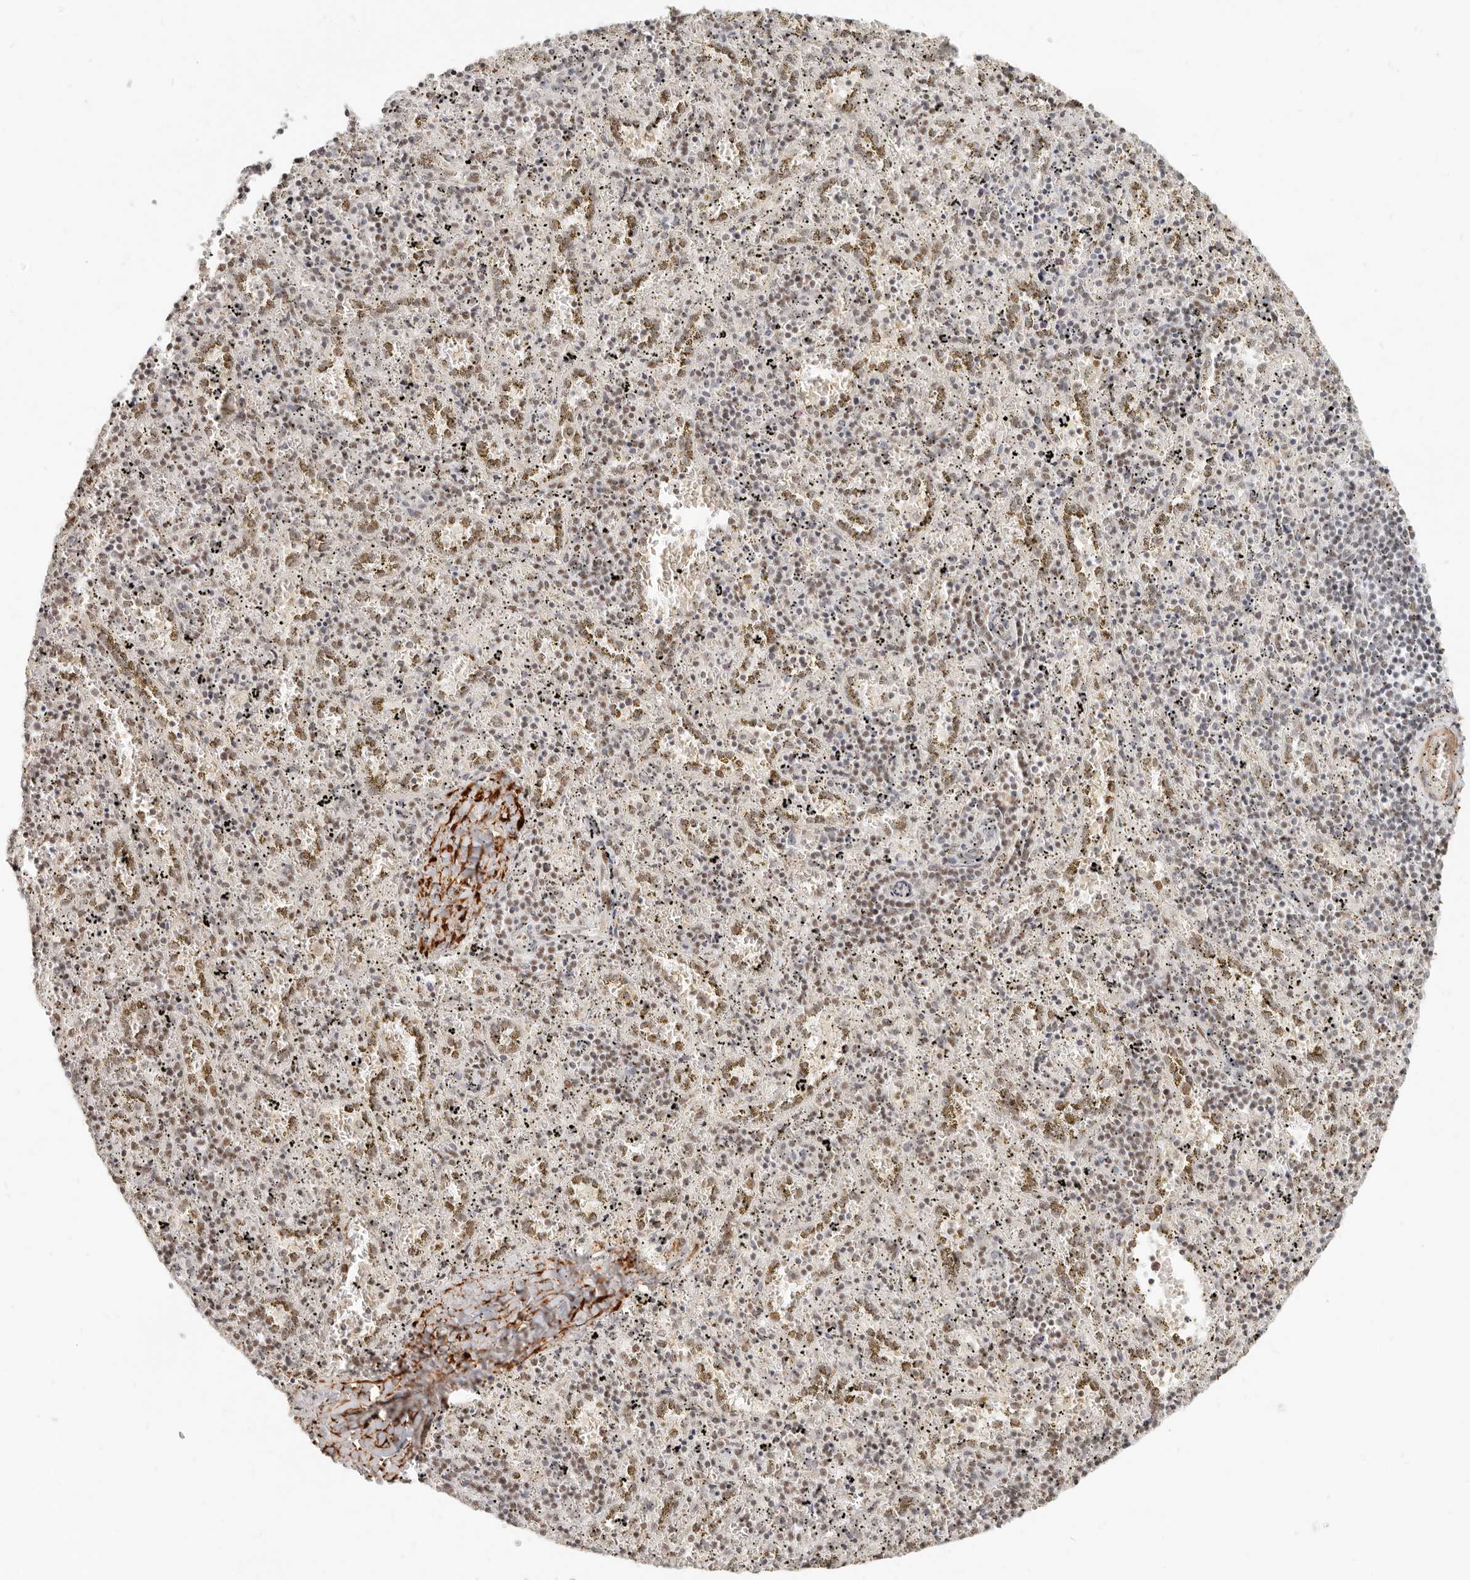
{"staining": {"intensity": "weak", "quantity": "25%-75%", "location": "nuclear"}, "tissue": "spleen", "cell_type": "Cells in red pulp", "image_type": "normal", "snomed": [{"axis": "morphology", "description": "Normal tissue, NOS"}, {"axis": "topography", "description": "Spleen"}], "caption": "Approximately 25%-75% of cells in red pulp in unremarkable spleen show weak nuclear protein positivity as visualized by brown immunohistochemical staining.", "gene": "GABPA", "patient": {"sex": "male", "age": 11}}